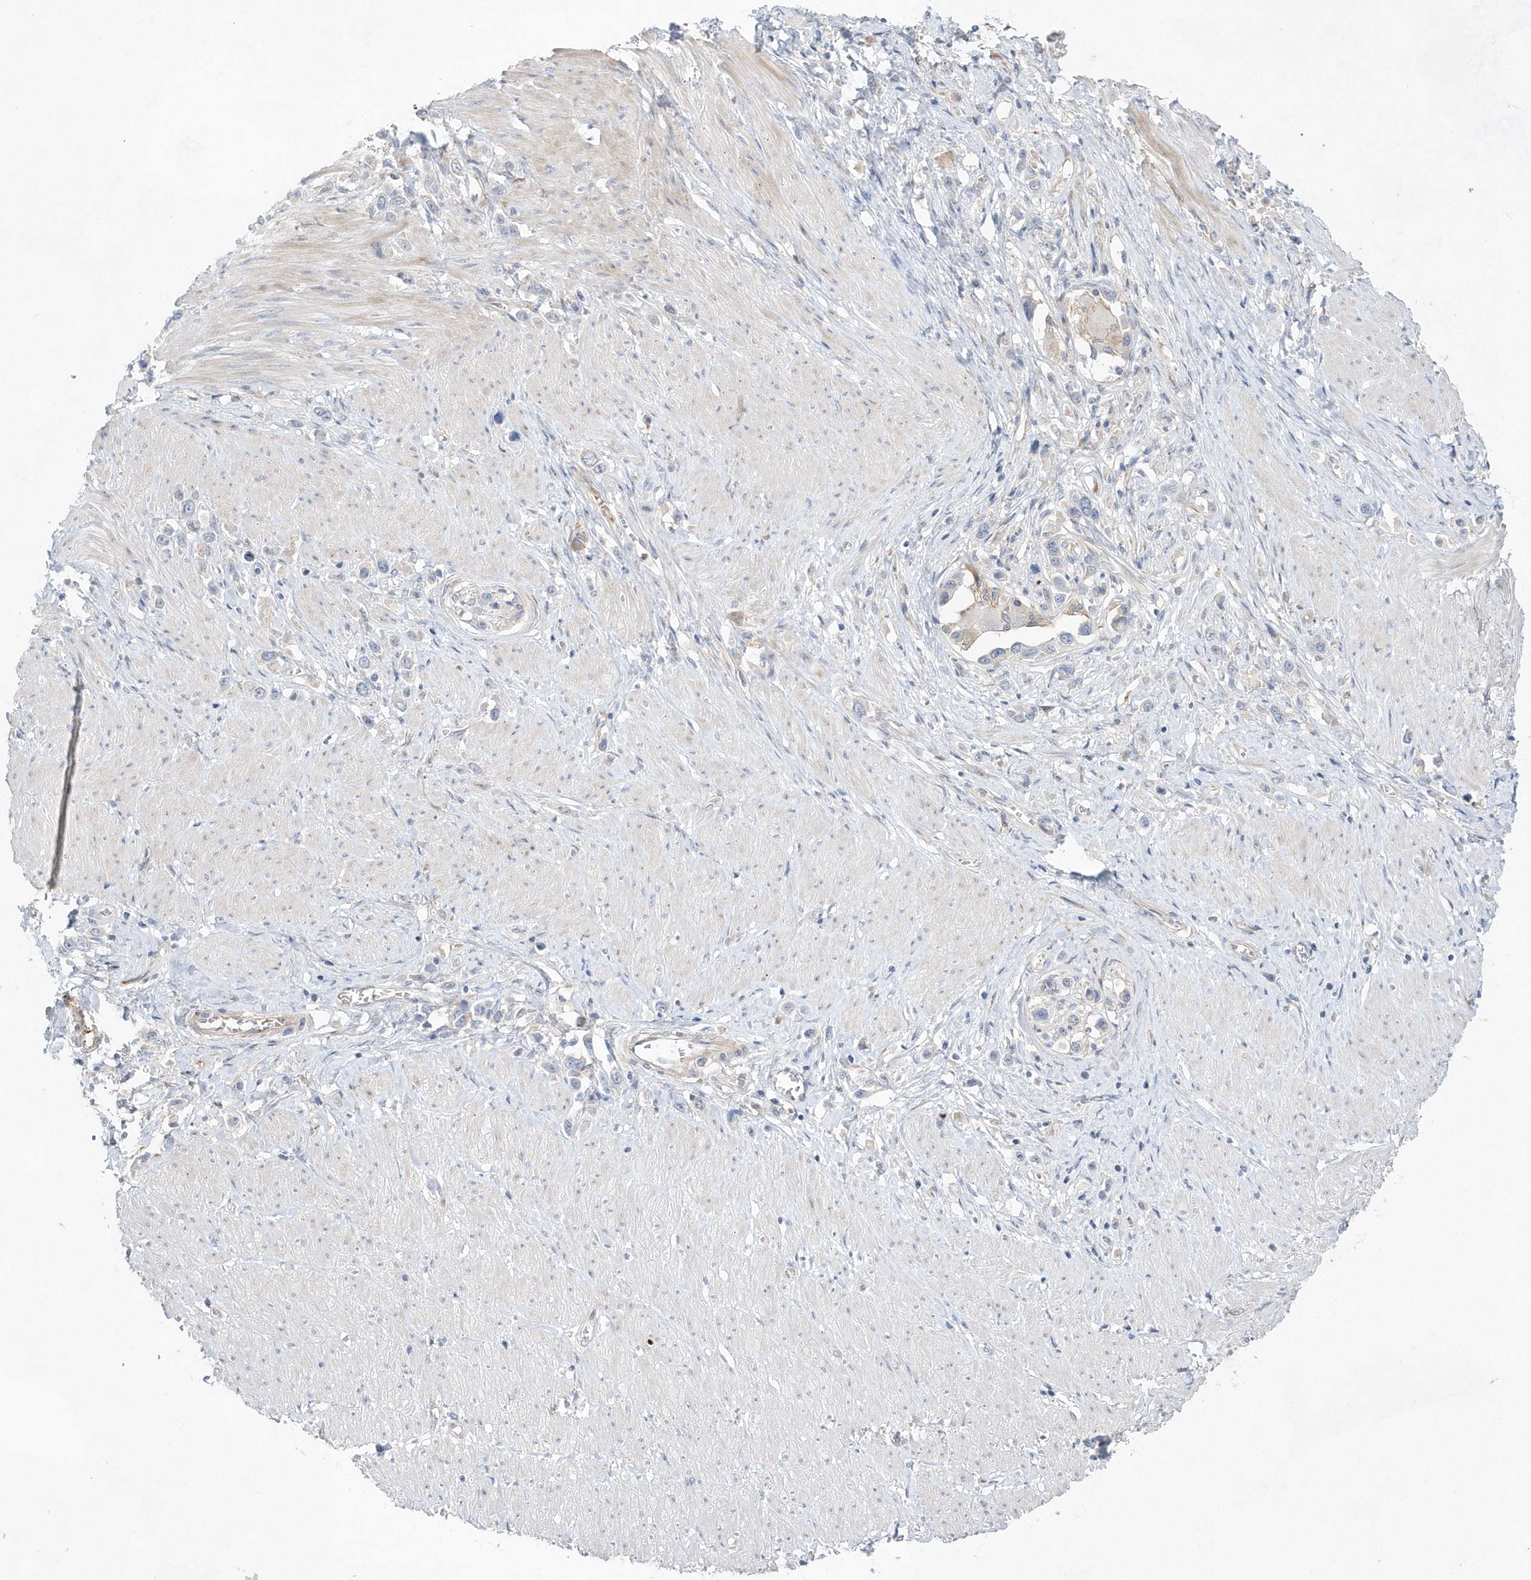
{"staining": {"intensity": "negative", "quantity": "none", "location": "none"}, "tissue": "stomach cancer", "cell_type": "Tumor cells", "image_type": "cancer", "snomed": [{"axis": "morphology", "description": "Normal tissue, NOS"}, {"axis": "morphology", "description": "Adenocarcinoma, NOS"}, {"axis": "topography", "description": "Stomach, upper"}, {"axis": "topography", "description": "Stomach"}], "caption": "DAB immunohistochemical staining of stomach adenocarcinoma exhibits no significant expression in tumor cells.", "gene": "TMEM132B", "patient": {"sex": "female", "age": 65}}